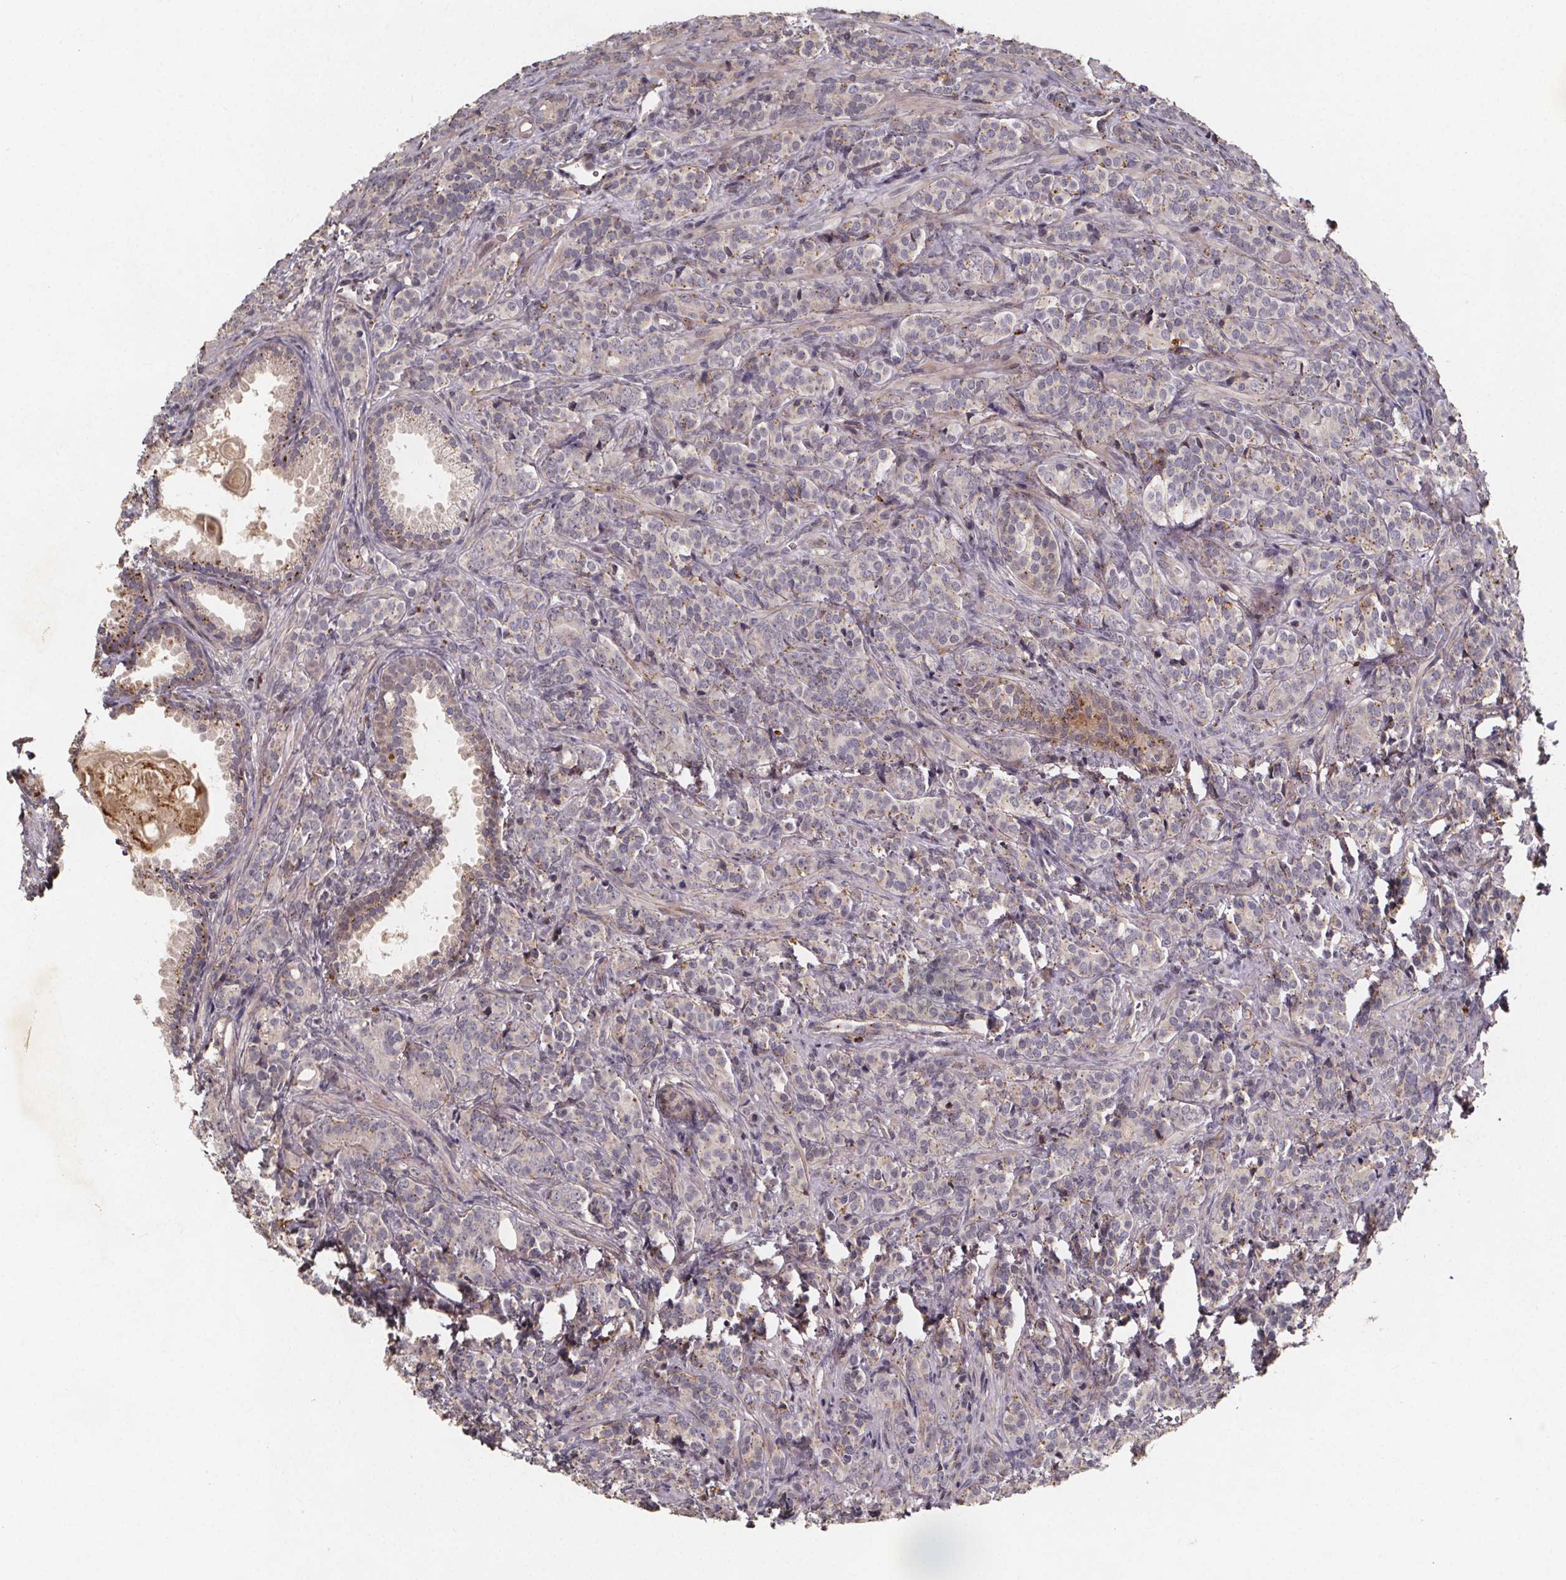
{"staining": {"intensity": "moderate", "quantity": "<25%", "location": "cytoplasmic/membranous"}, "tissue": "prostate cancer", "cell_type": "Tumor cells", "image_type": "cancer", "snomed": [{"axis": "morphology", "description": "Adenocarcinoma, High grade"}, {"axis": "topography", "description": "Prostate"}], "caption": "A high-resolution histopathology image shows immunohistochemistry (IHC) staining of prostate cancer, which displays moderate cytoplasmic/membranous expression in approximately <25% of tumor cells. (Stains: DAB in brown, nuclei in blue, Microscopy: brightfield microscopy at high magnification).", "gene": "ZNF879", "patient": {"sex": "male", "age": 84}}